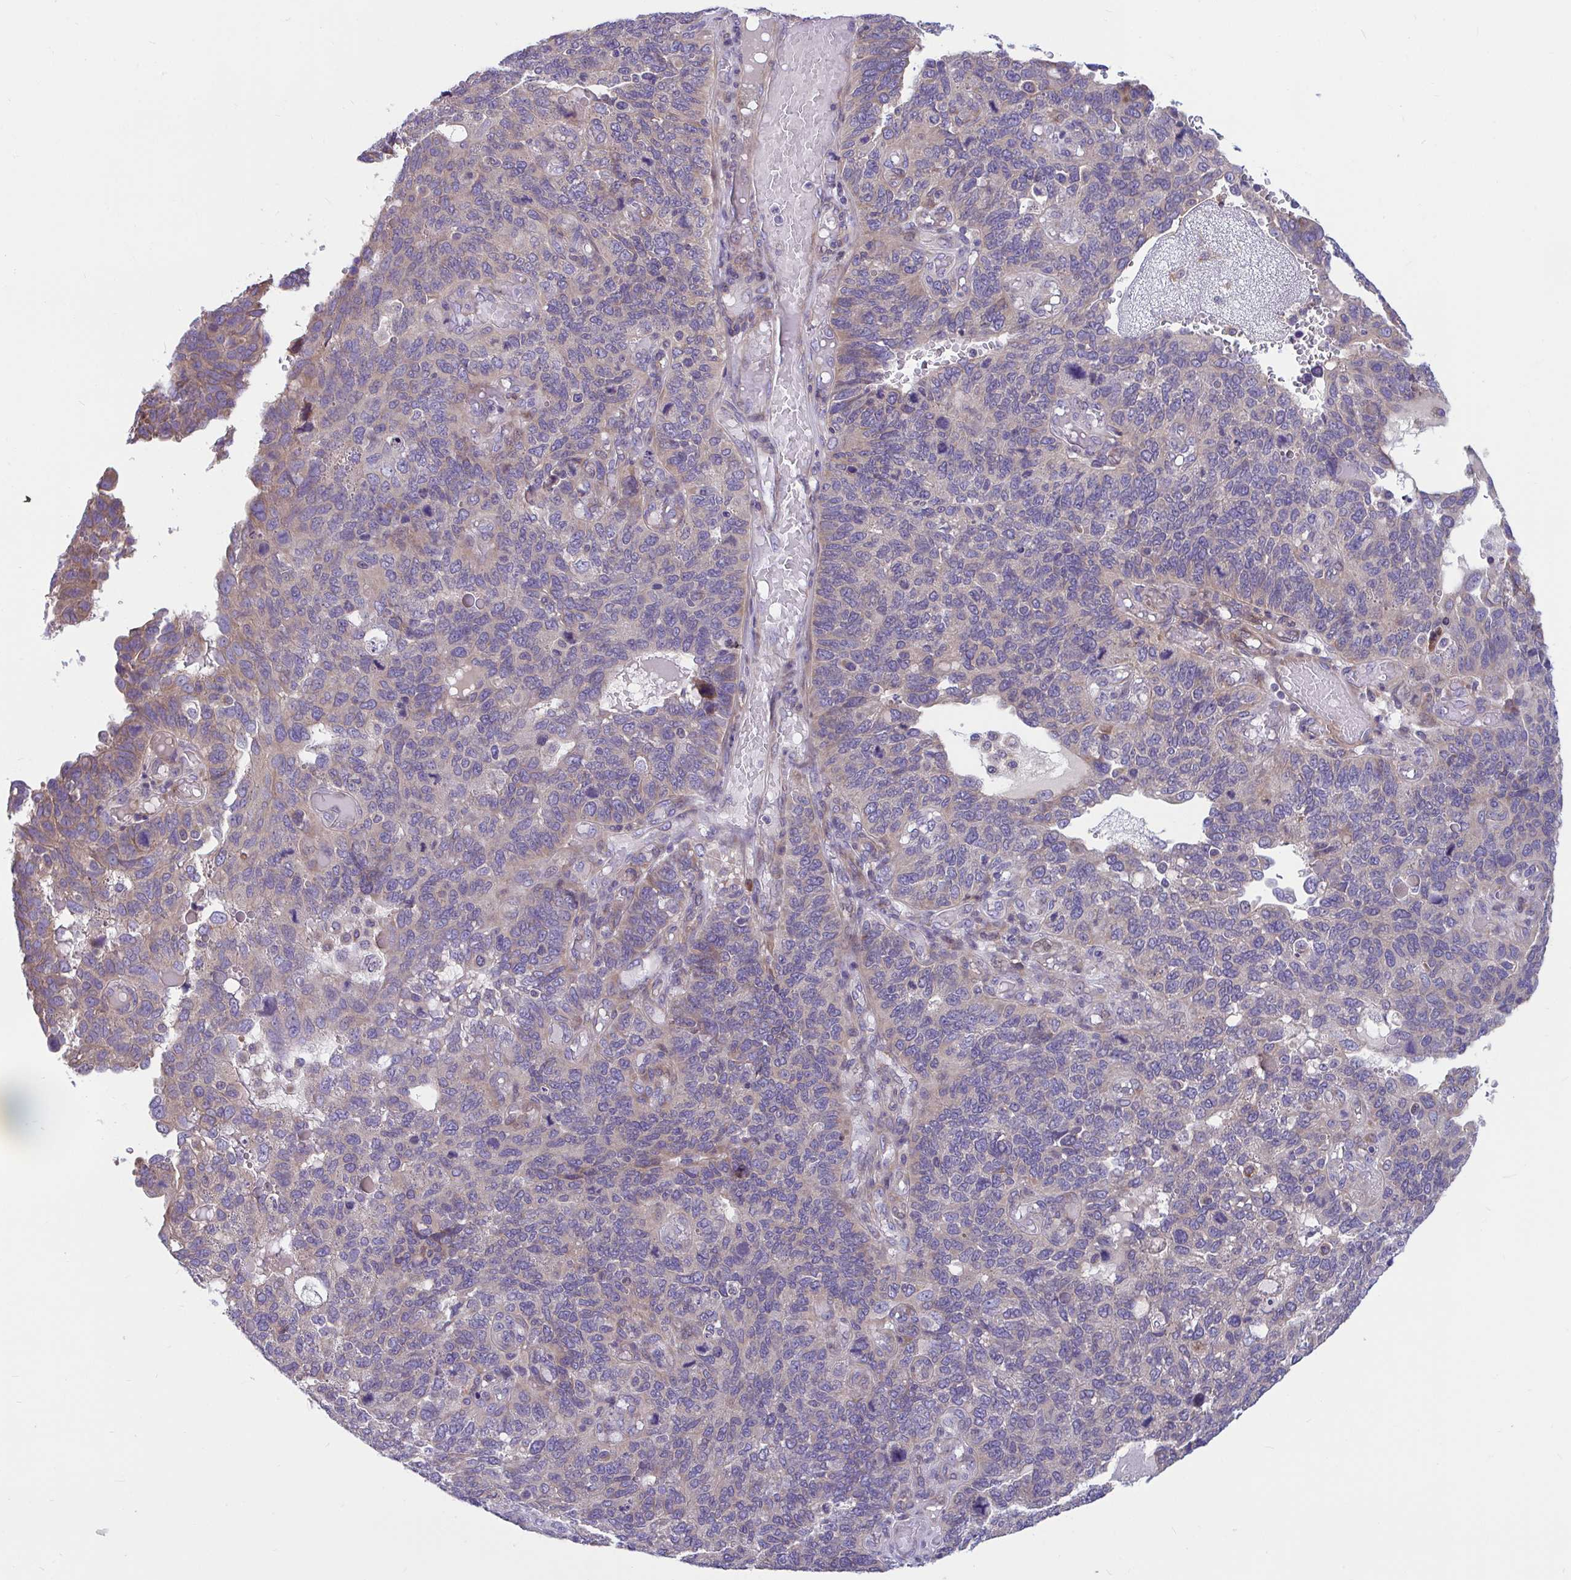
{"staining": {"intensity": "weak", "quantity": "<25%", "location": "cytoplasmic/membranous"}, "tissue": "endometrial cancer", "cell_type": "Tumor cells", "image_type": "cancer", "snomed": [{"axis": "morphology", "description": "Adenocarcinoma, NOS"}, {"axis": "topography", "description": "Endometrium"}], "caption": "The micrograph shows no staining of tumor cells in endometrial cancer (adenocarcinoma). Nuclei are stained in blue.", "gene": "WBP1", "patient": {"sex": "female", "age": 66}}